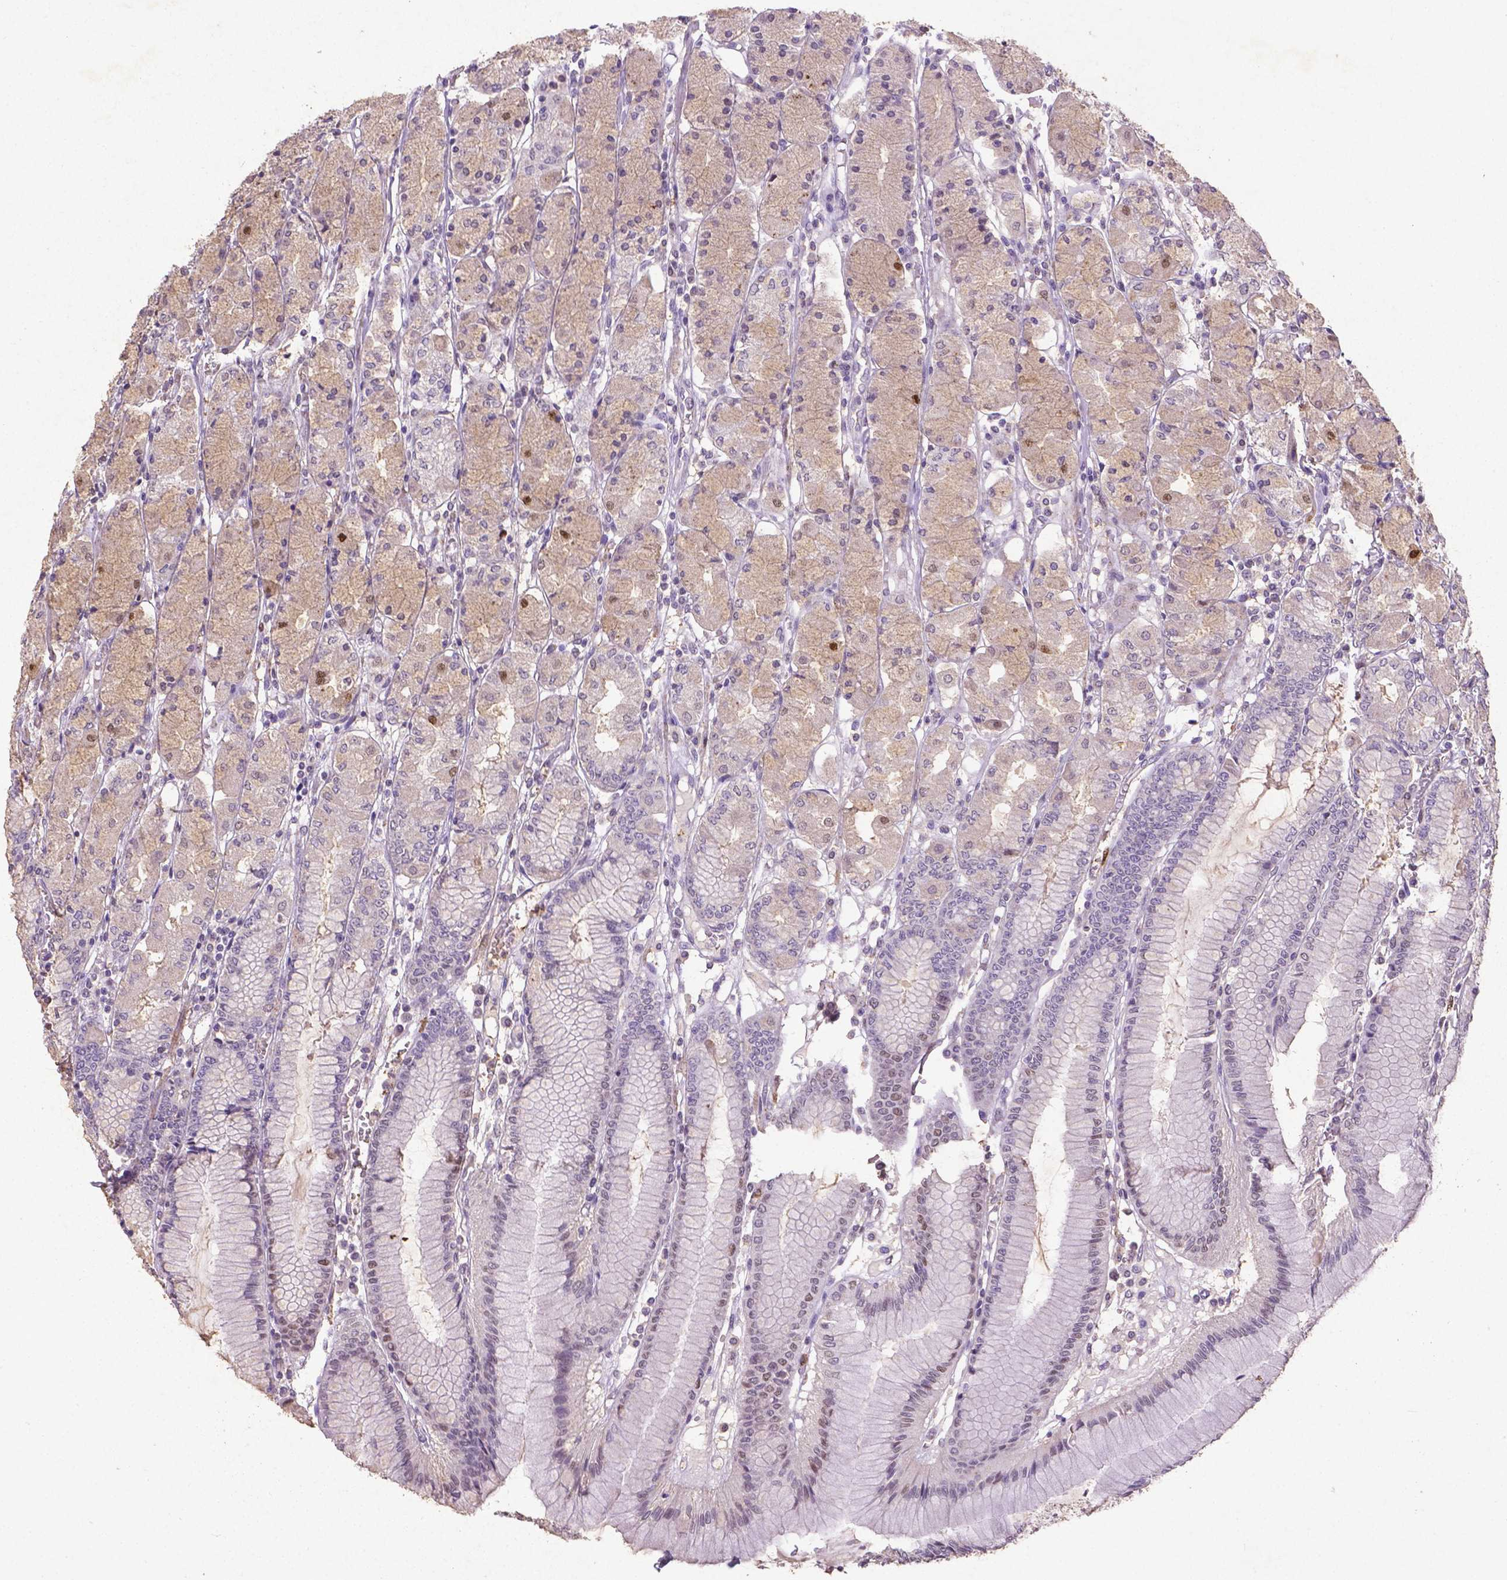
{"staining": {"intensity": "strong", "quantity": "<25%", "location": "cytoplasmic/membranous,nuclear"}, "tissue": "stomach", "cell_type": "Glandular cells", "image_type": "normal", "snomed": [{"axis": "morphology", "description": "Normal tissue, NOS"}, {"axis": "topography", "description": "Stomach, upper"}], "caption": "Immunohistochemical staining of normal stomach reveals <25% levels of strong cytoplasmic/membranous,nuclear protein expression in about <25% of glandular cells.", "gene": "CDKN1A", "patient": {"sex": "male", "age": 69}}